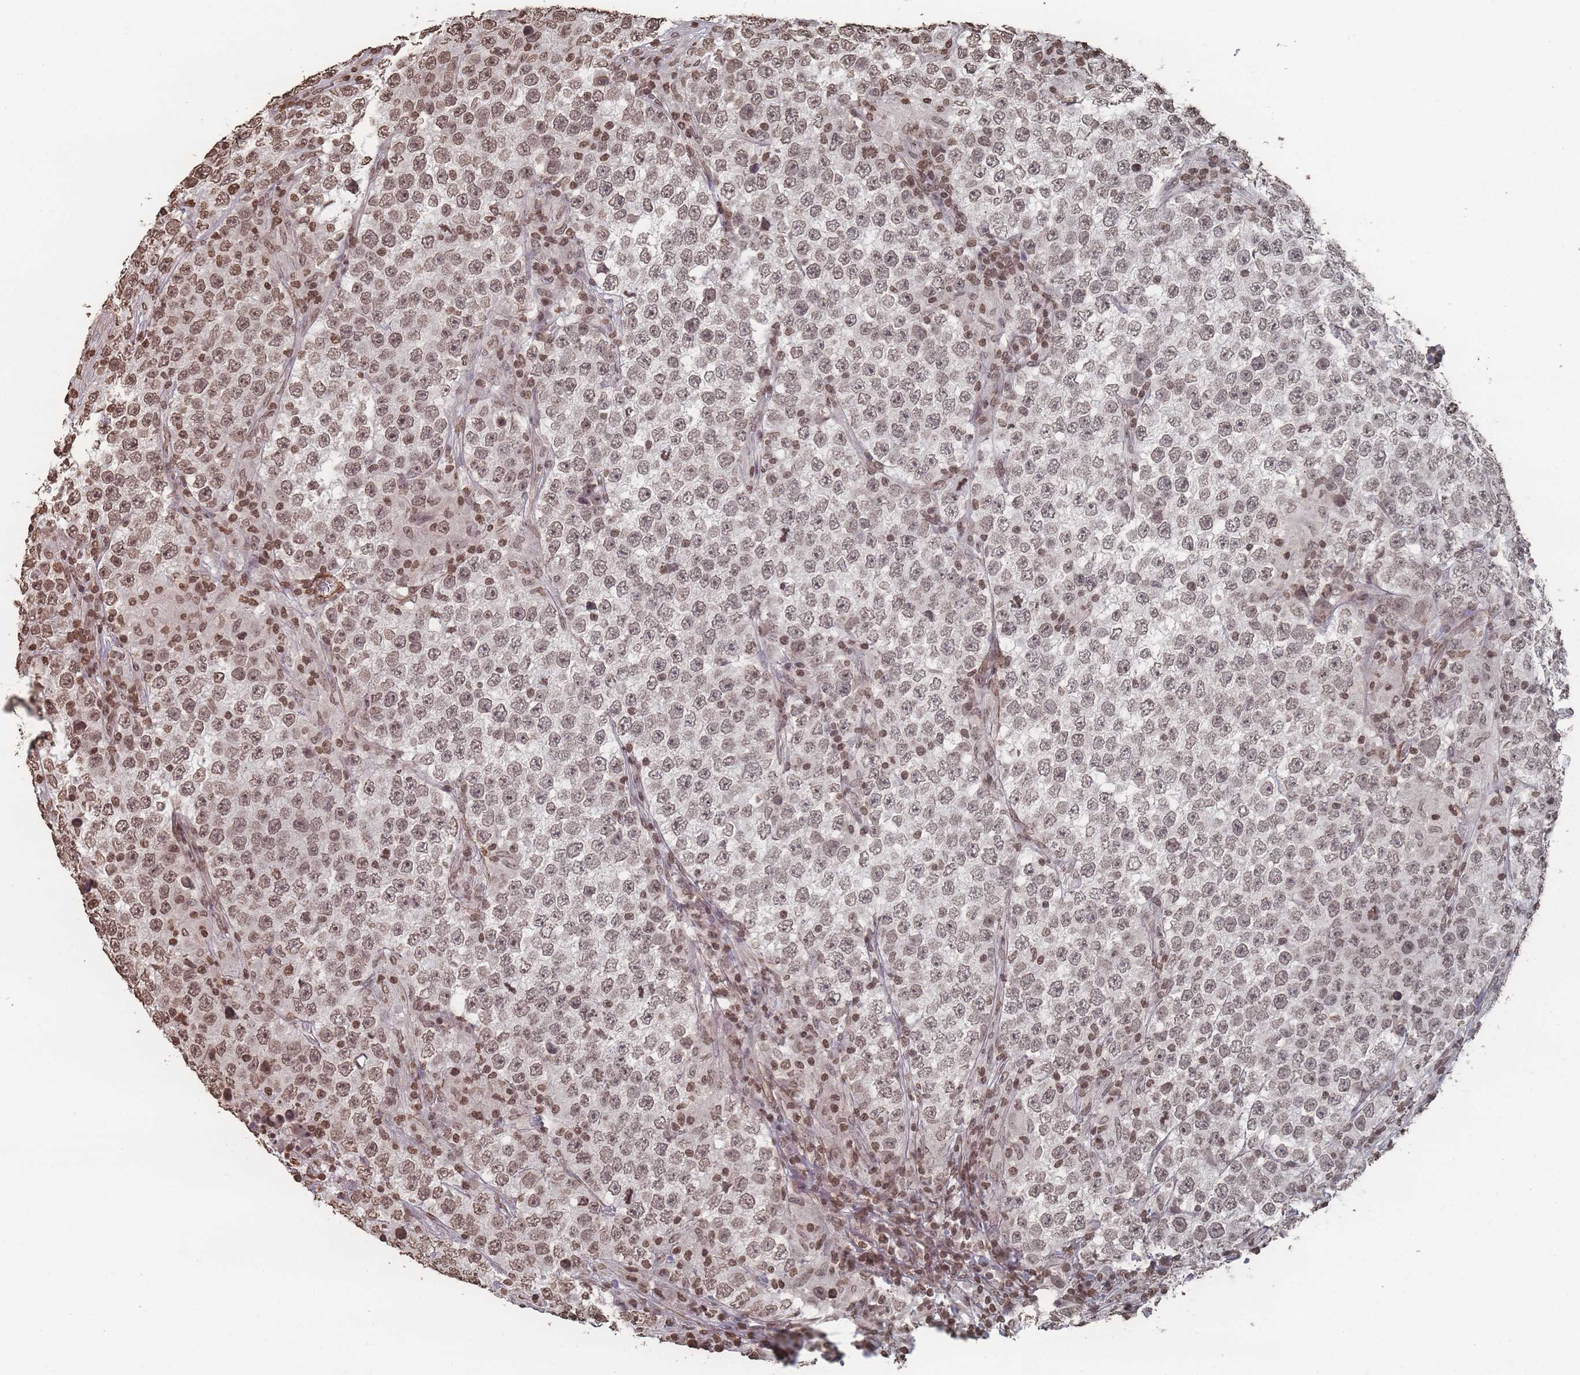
{"staining": {"intensity": "weak", "quantity": "25%-75%", "location": "nuclear"}, "tissue": "testis cancer", "cell_type": "Tumor cells", "image_type": "cancer", "snomed": [{"axis": "morphology", "description": "Normal tissue, NOS"}, {"axis": "morphology", "description": "Urothelial carcinoma, High grade"}, {"axis": "morphology", "description": "Seminoma, NOS"}, {"axis": "morphology", "description": "Carcinoma, Embryonal, NOS"}, {"axis": "topography", "description": "Urinary bladder"}, {"axis": "topography", "description": "Testis"}], "caption": "Protein staining demonstrates weak nuclear positivity in about 25%-75% of tumor cells in seminoma (testis).", "gene": "PLEKHG5", "patient": {"sex": "male", "age": 41}}